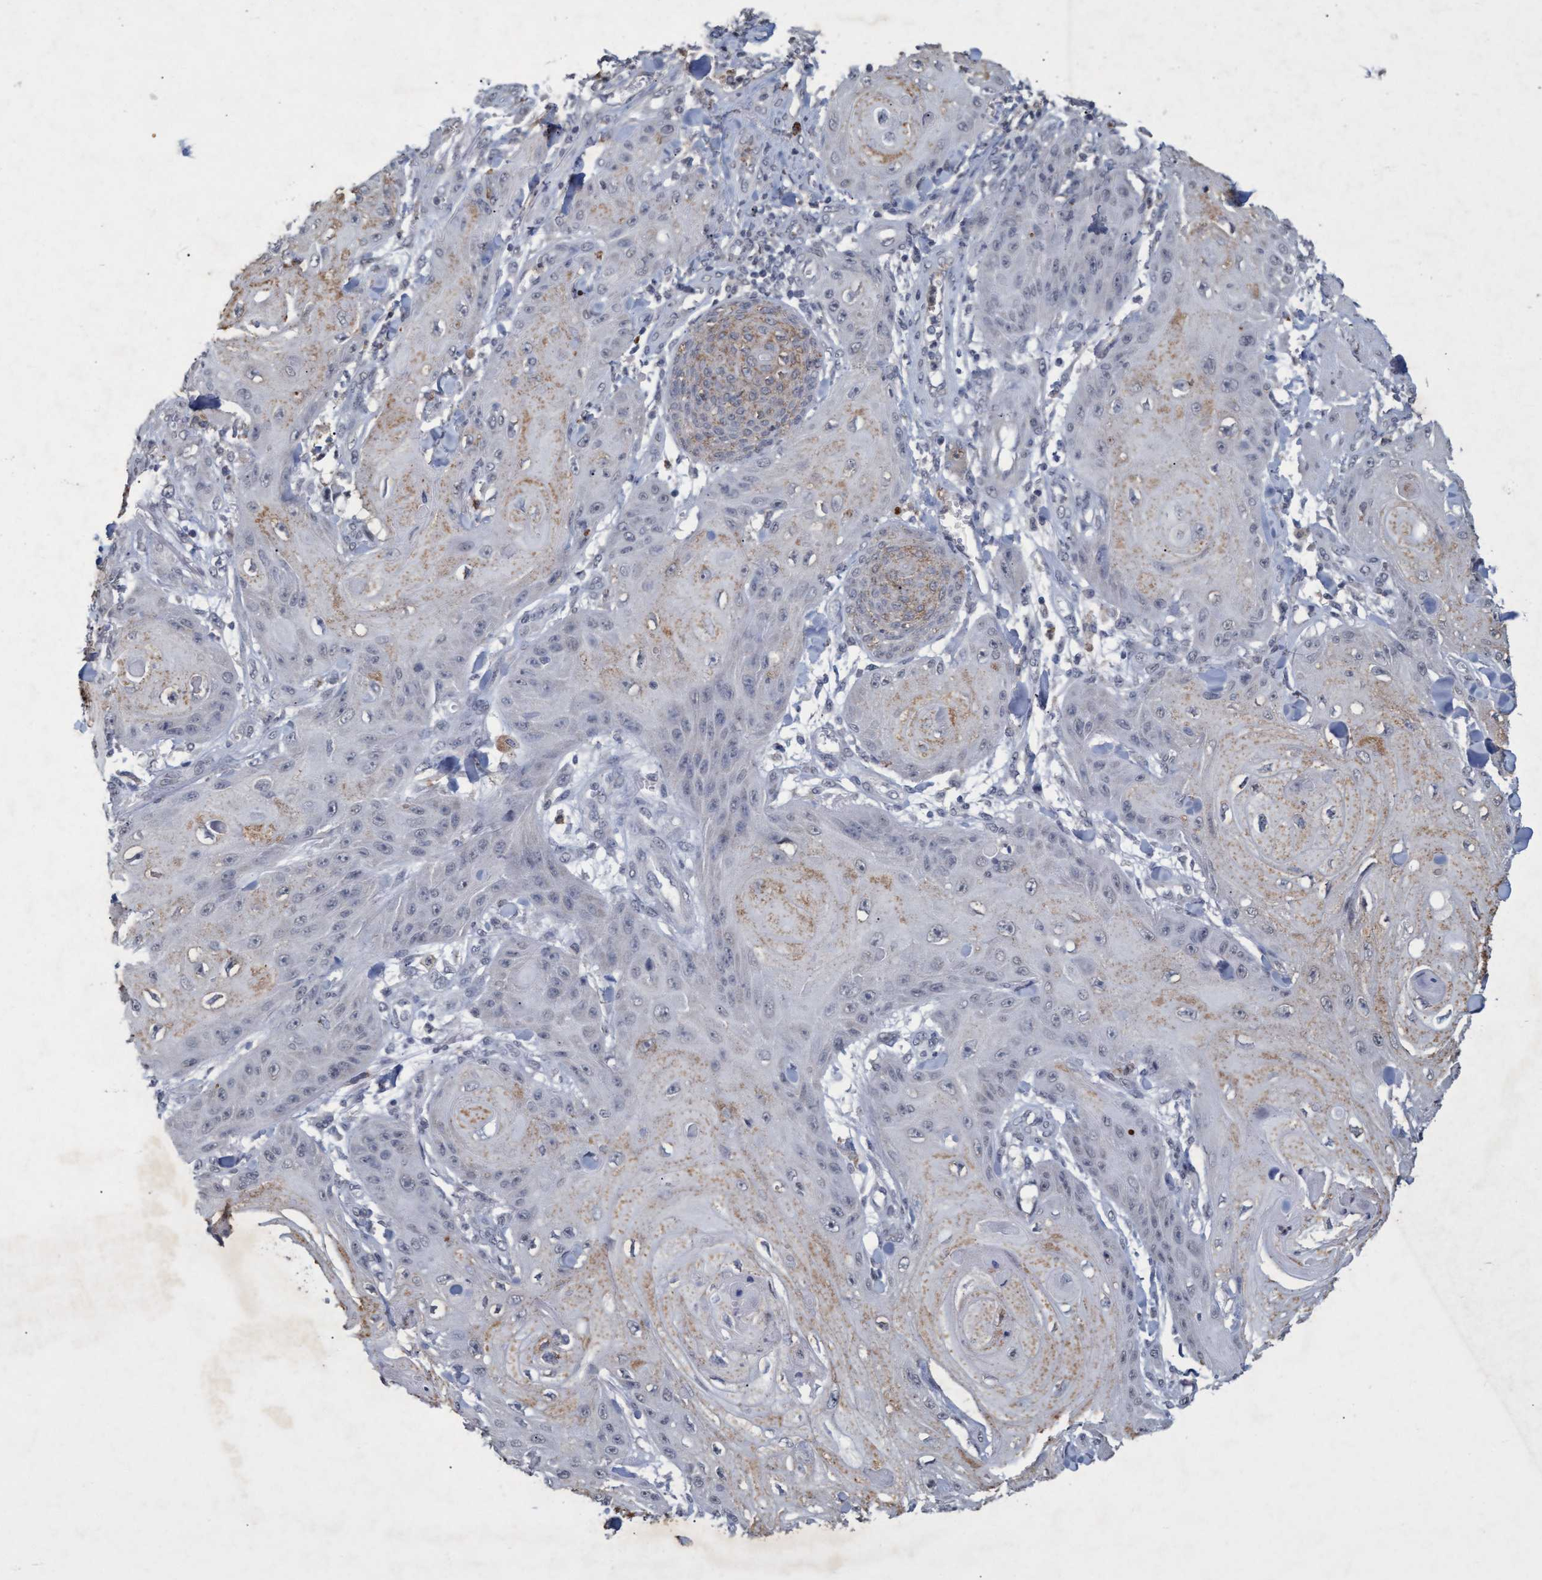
{"staining": {"intensity": "weak", "quantity": "<25%", "location": "cytoplasmic/membranous"}, "tissue": "skin cancer", "cell_type": "Tumor cells", "image_type": "cancer", "snomed": [{"axis": "morphology", "description": "Squamous cell carcinoma, NOS"}, {"axis": "topography", "description": "Skin"}], "caption": "Photomicrograph shows no protein expression in tumor cells of skin cancer (squamous cell carcinoma) tissue. (Stains: DAB IHC with hematoxylin counter stain, Microscopy: brightfield microscopy at high magnification).", "gene": "GALC", "patient": {"sex": "male", "age": 74}}